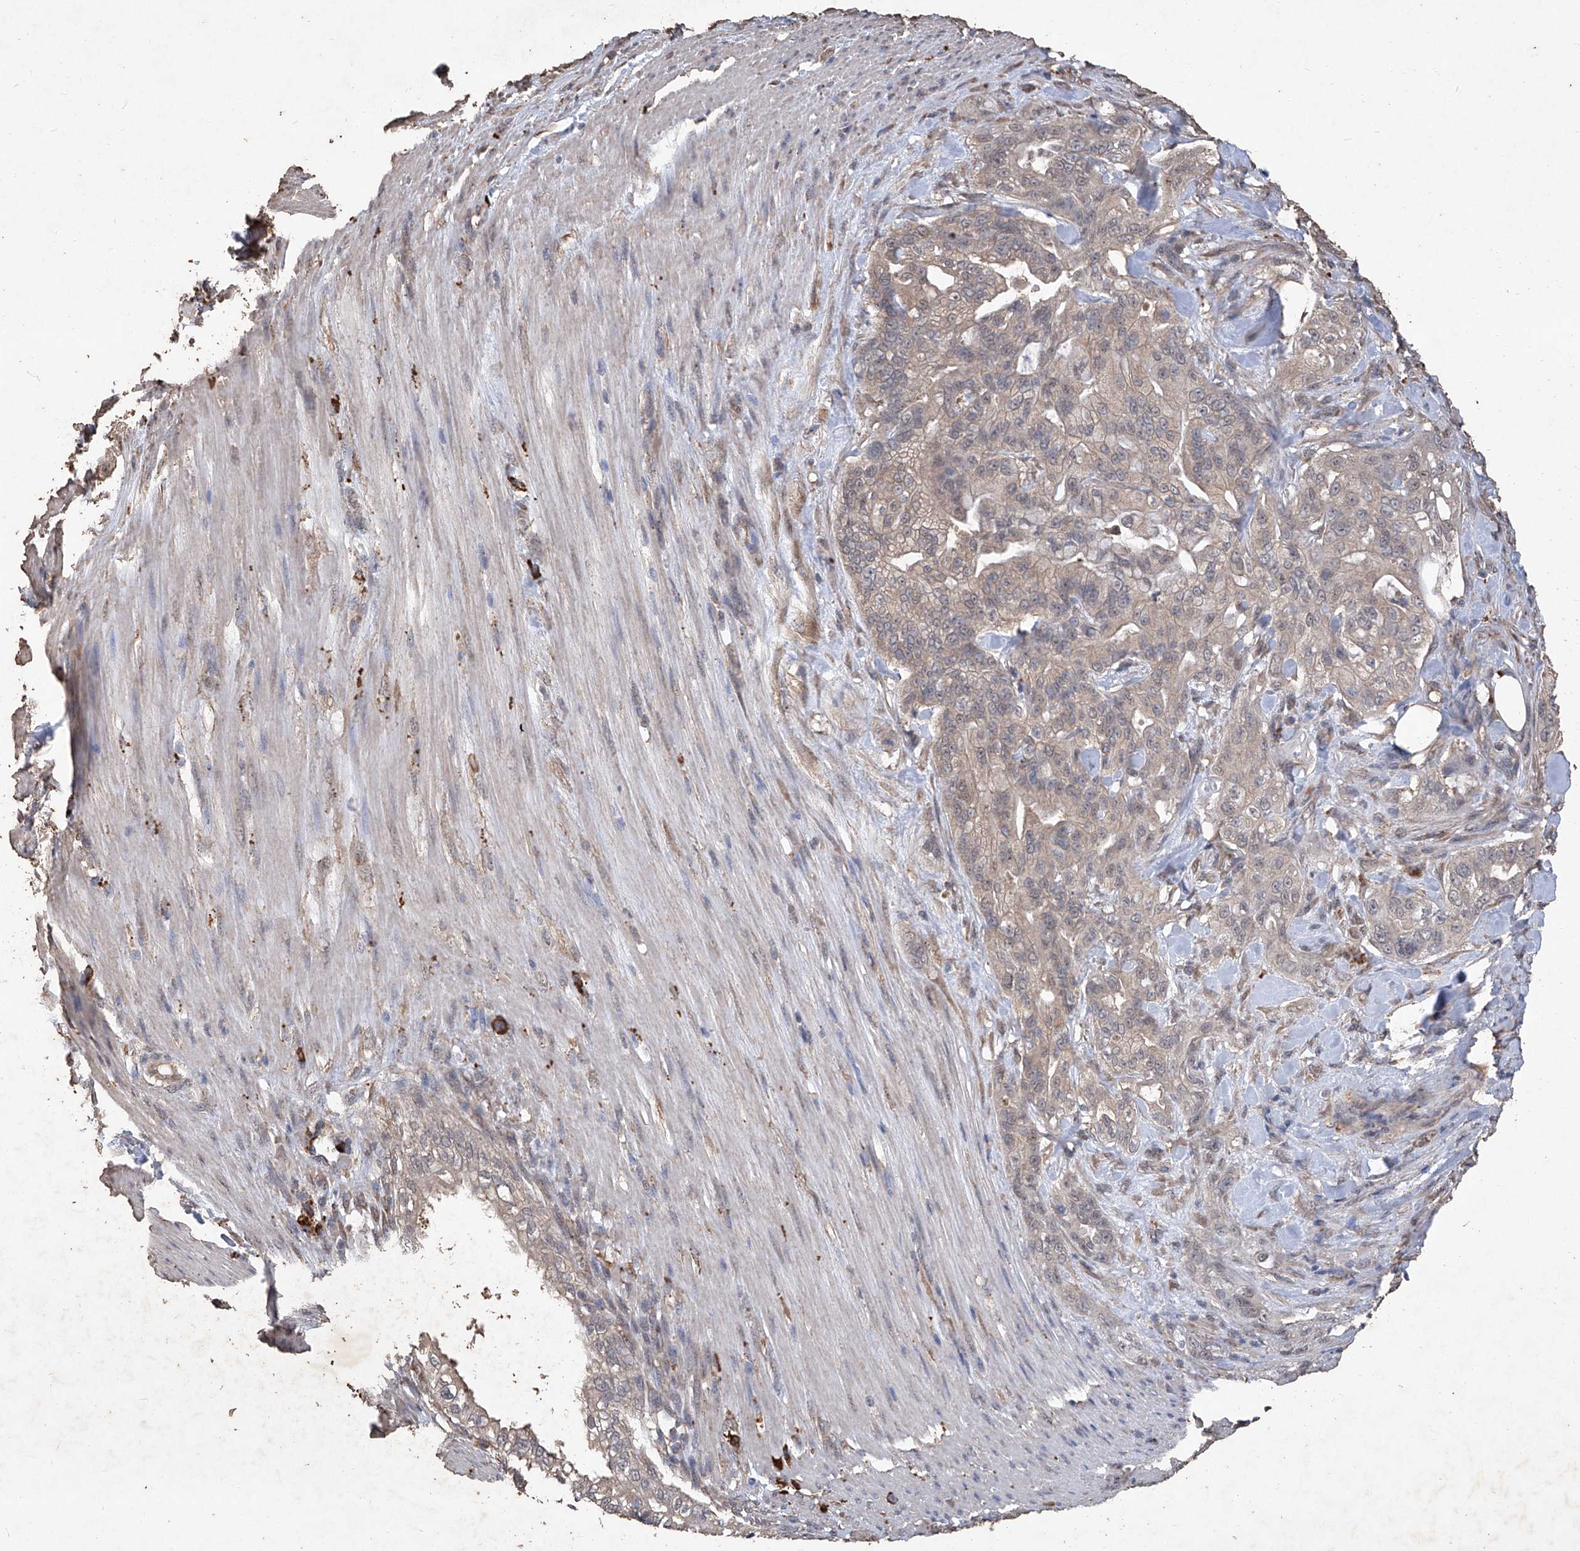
{"staining": {"intensity": "weak", "quantity": "25%-75%", "location": "cytoplasmic/membranous"}, "tissue": "pancreatic cancer", "cell_type": "Tumor cells", "image_type": "cancer", "snomed": [{"axis": "morphology", "description": "Normal tissue, NOS"}, {"axis": "topography", "description": "Pancreas"}], "caption": "This histopathology image displays IHC staining of pancreatic cancer, with low weak cytoplasmic/membranous positivity in about 25%-75% of tumor cells.", "gene": "EML1", "patient": {"sex": "male", "age": 42}}